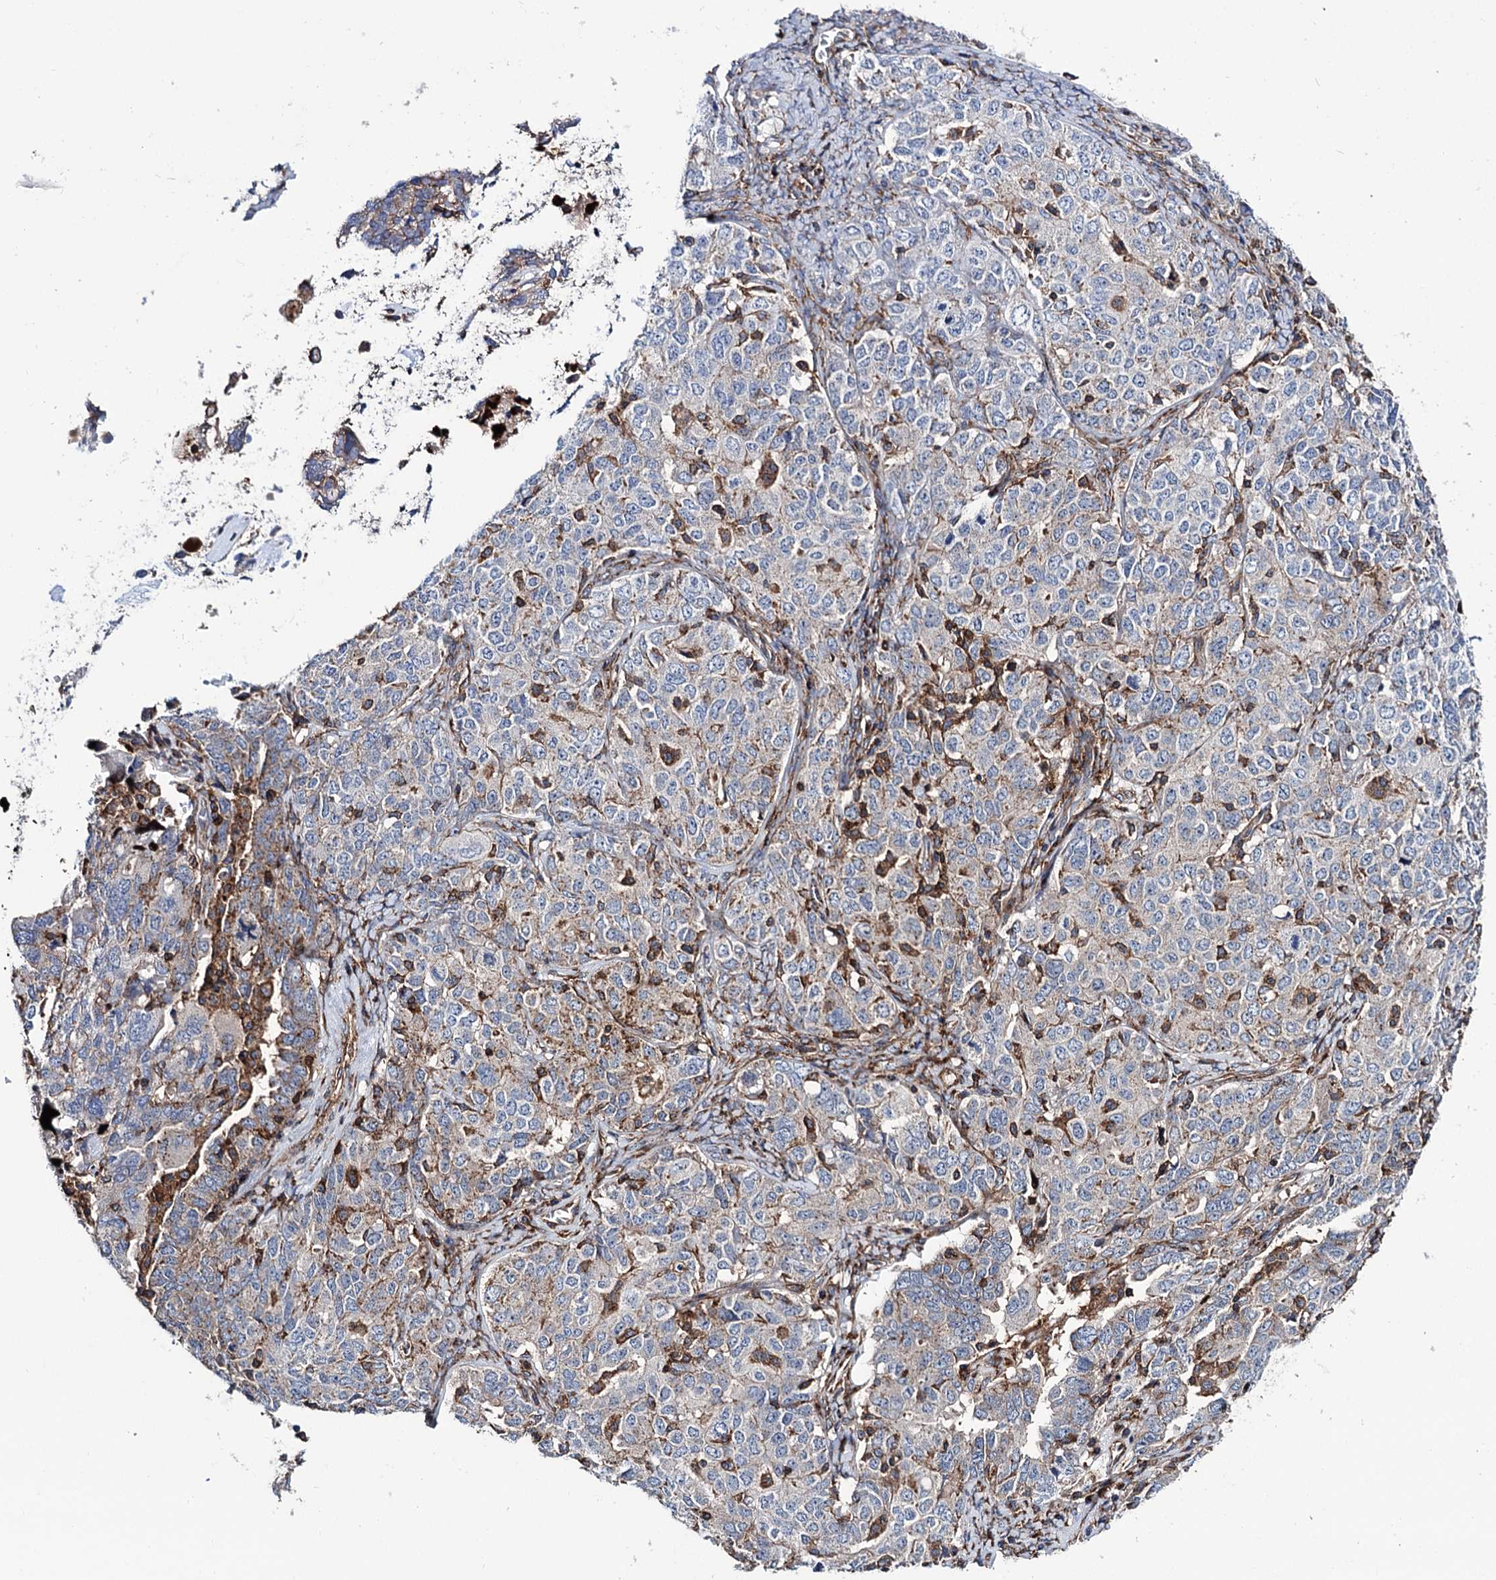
{"staining": {"intensity": "negative", "quantity": "none", "location": "none"}, "tissue": "ovarian cancer", "cell_type": "Tumor cells", "image_type": "cancer", "snomed": [{"axis": "morphology", "description": "Carcinoma, endometroid"}, {"axis": "topography", "description": "Ovary"}], "caption": "There is no significant positivity in tumor cells of ovarian cancer.", "gene": "DEF6", "patient": {"sex": "female", "age": 62}}